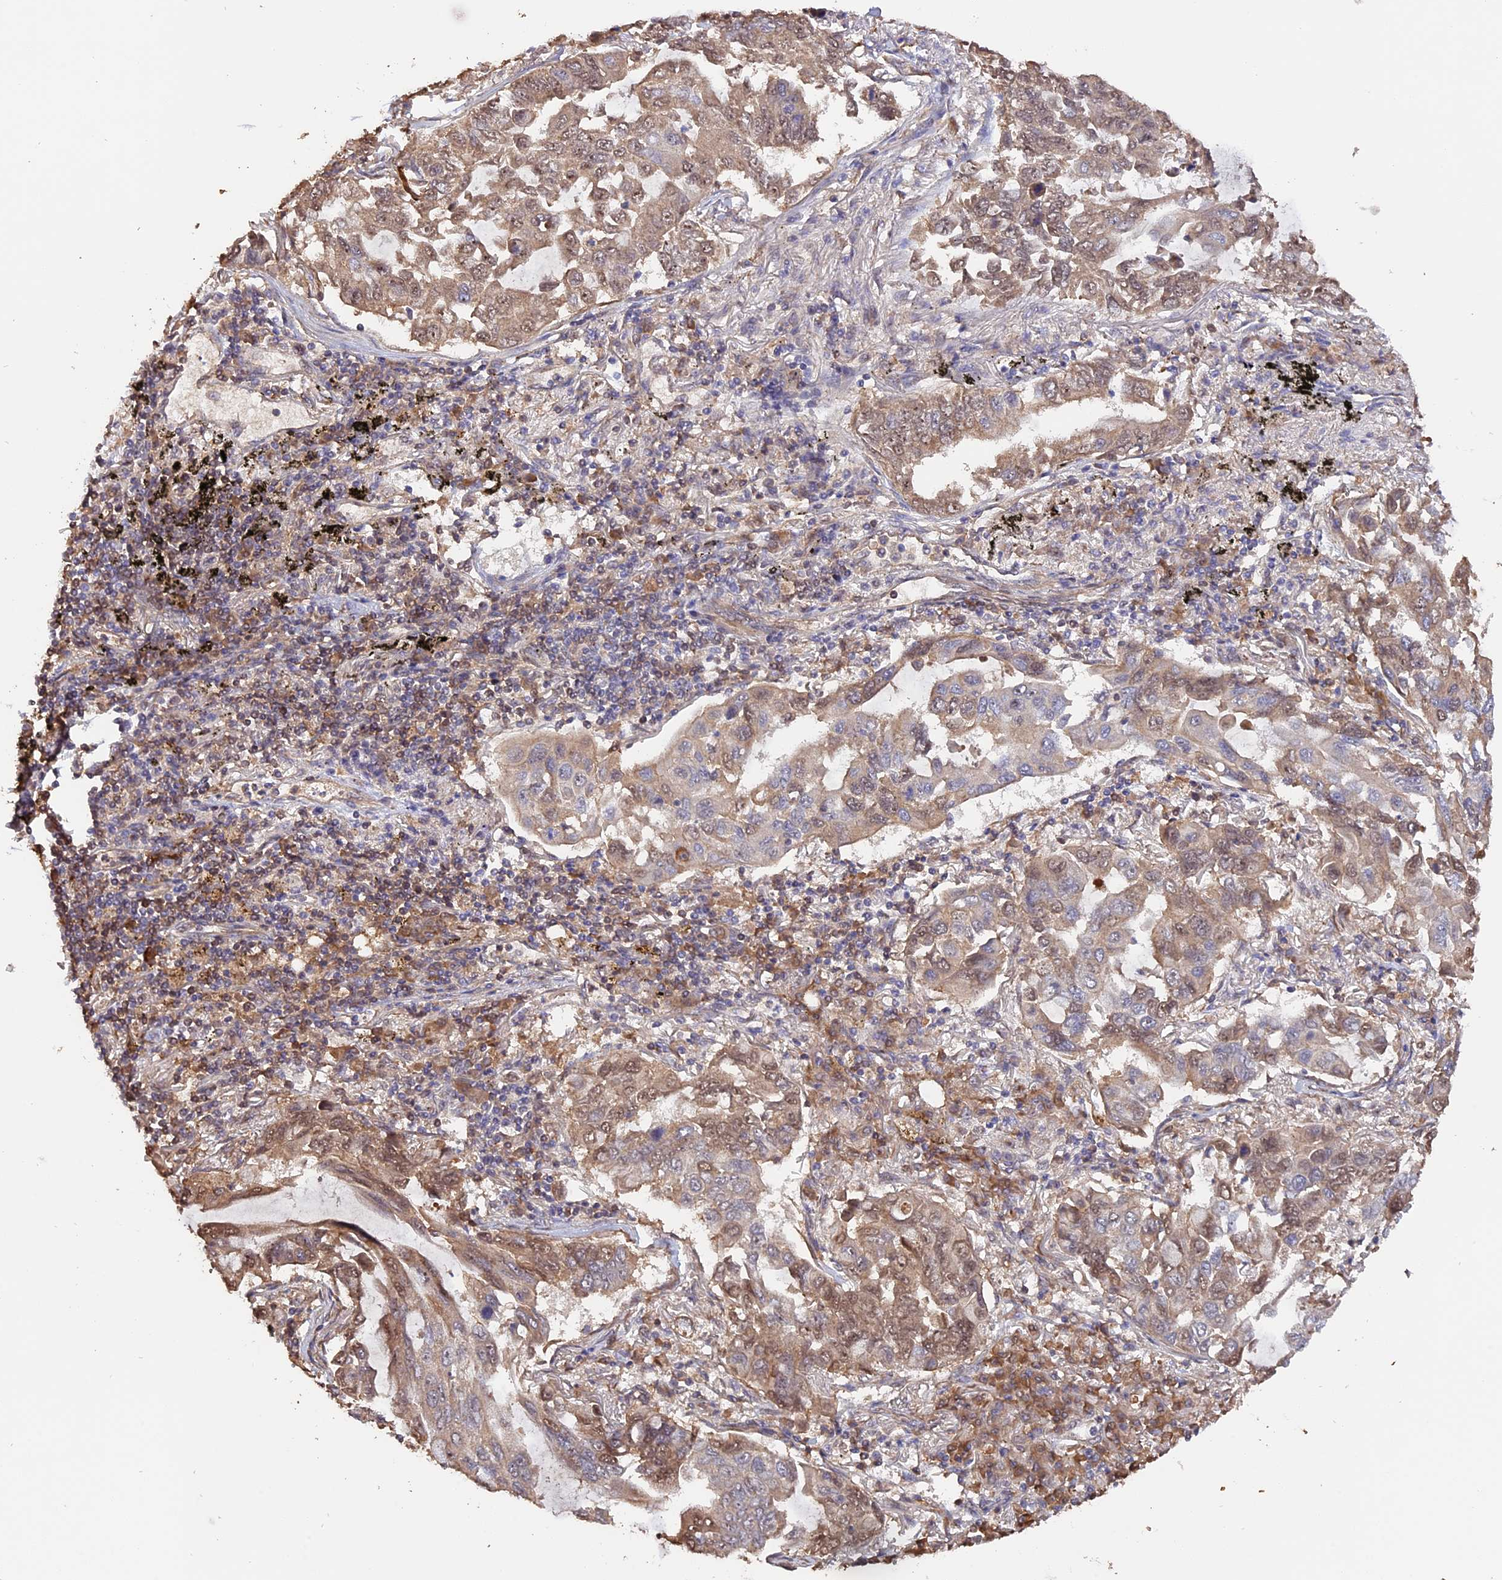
{"staining": {"intensity": "weak", "quantity": "25%-75%", "location": "cytoplasmic/membranous,nuclear"}, "tissue": "lung cancer", "cell_type": "Tumor cells", "image_type": "cancer", "snomed": [{"axis": "morphology", "description": "Adenocarcinoma, NOS"}, {"axis": "topography", "description": "Lung"}], "caption": "Protein staining by immunohistochemistry exhibits weak cytoplasmic/membranous and nuclear expression in approximately 25%-75% of tumor cells in lung cancer.", "gene": "RASAL1", "patient": {"sex": "male", "age": 64}}